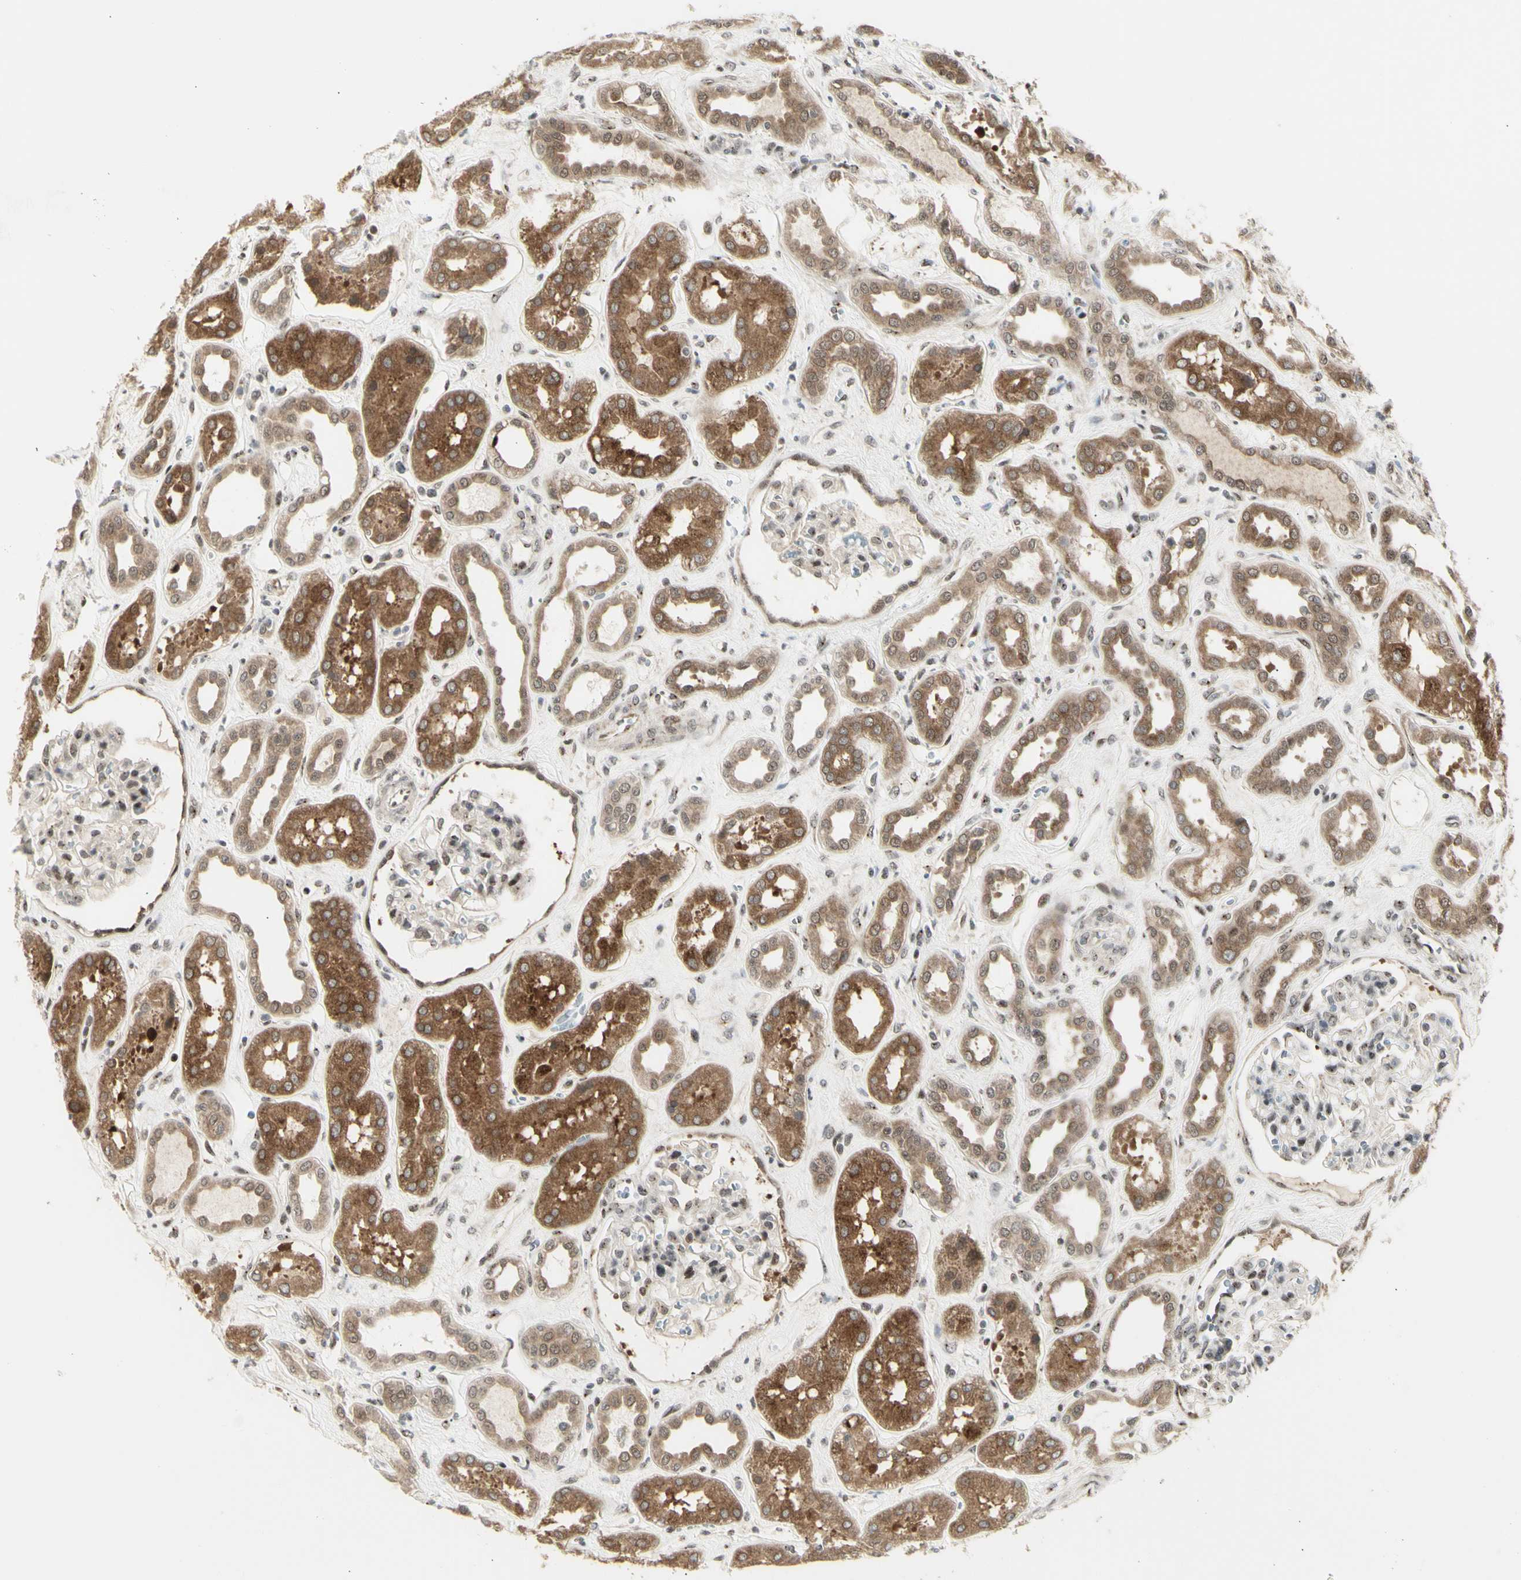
{"staining": {"intensity": "weak", "quantity": "25%-75%", "location": "nuclear"}, "tissue": "kidney", "cell_type": "Cells in glomeruli", "image_type": "normal", "snomed": [{"axis": "morphology", "description": "Normal tissue, NOS"}, {"axis": "topography", "description": "Kidney"}], "caption": "Immunohistochemistry of unremarkable kidney exhibits low levels of weak nuclear expression in about 25%-75% of cells in glomeruli.", "gene": "DHRS7B", "patient": {"sex": "male", "age": 59}}